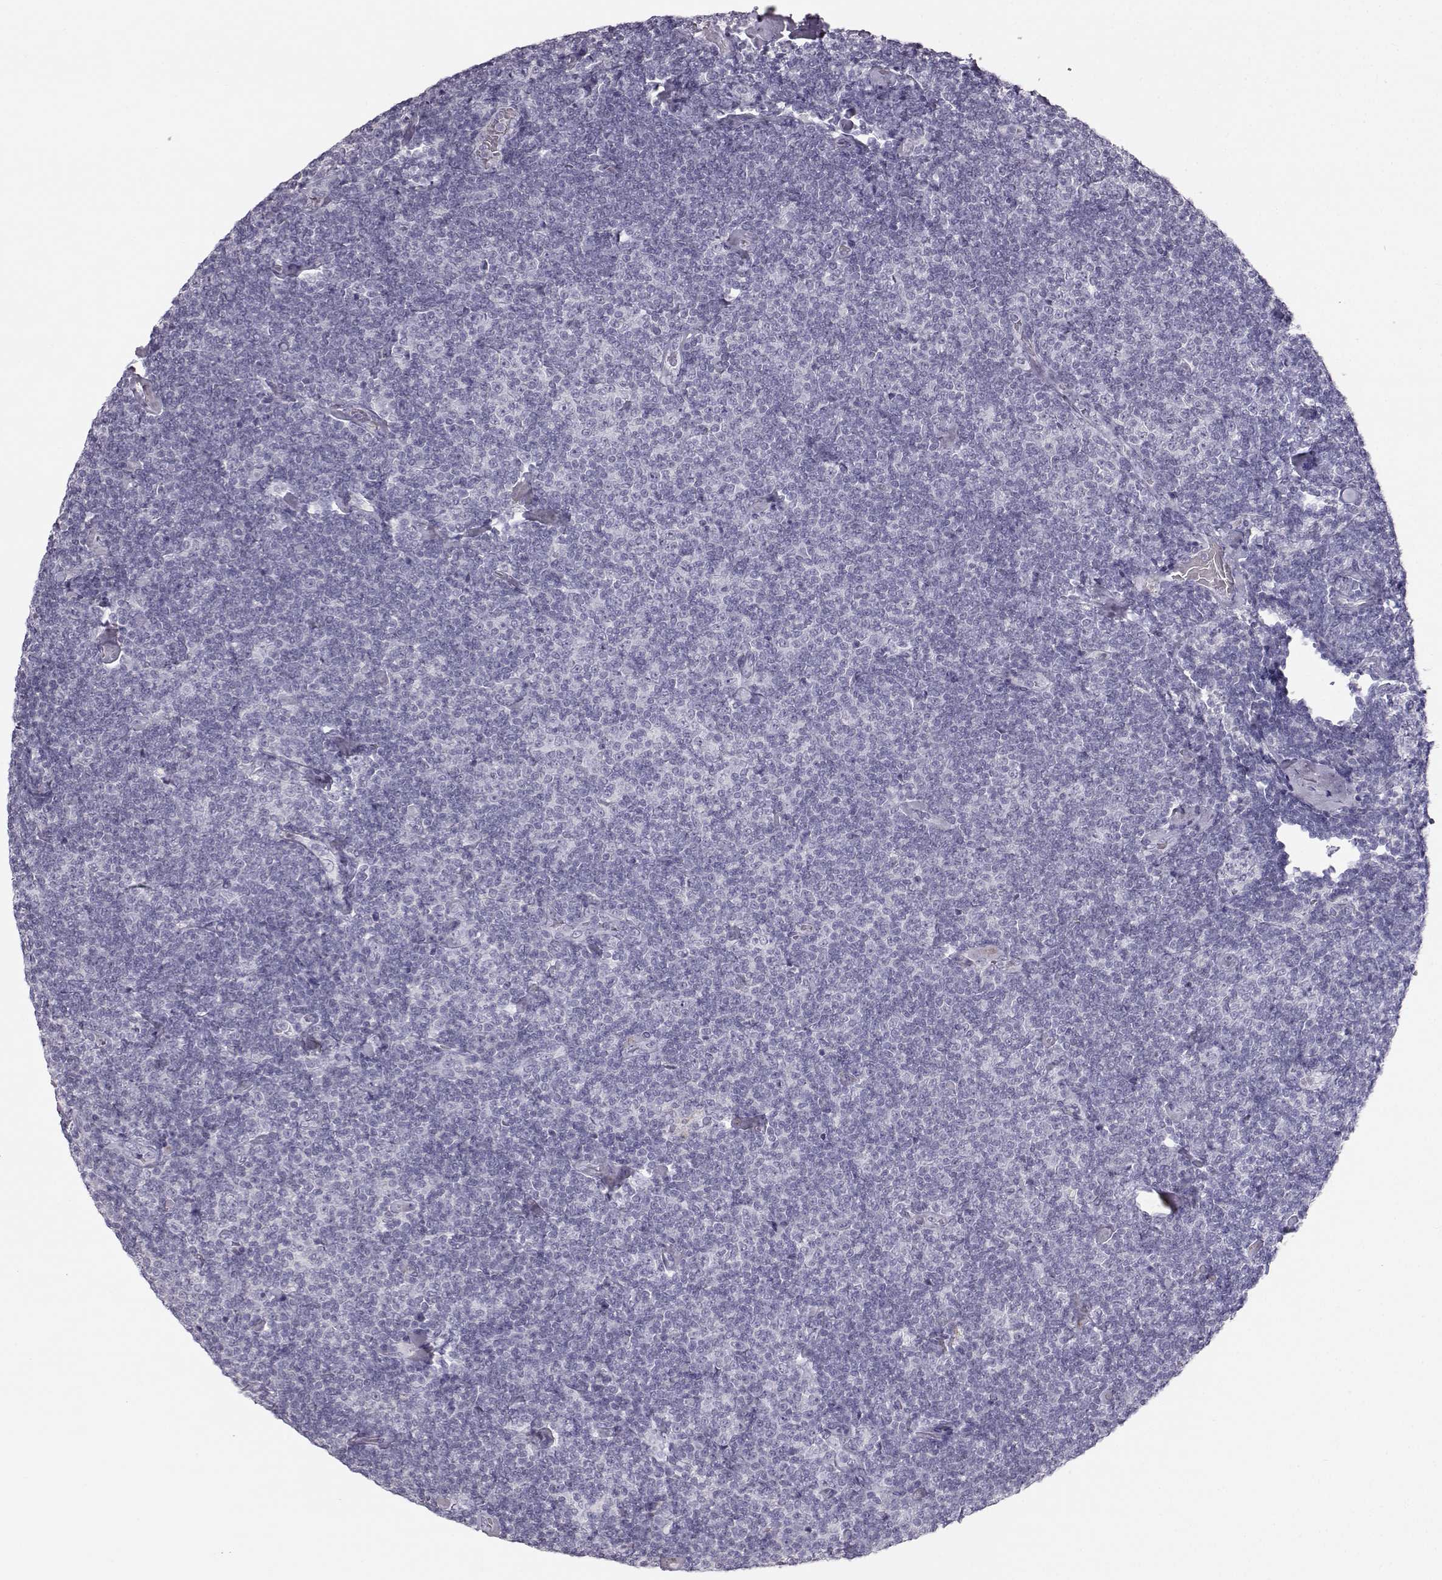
{"staining": {"intensity": "negative", "quantity": "none", "location": "none"}, "tissue": "lymphoma", "cell_type": "Tumor cells", "image_type": "cancer", "snomed": [{"axis": "morphology", "description": "Malignant lymphoma, non-Hodgkin's type, Low grade"}, {"axis": "topography", "description": "Lymph node"}], "caption": "Tumor cells are negative for protein expression in human low-grade malignant lymphoma, non-Hodgkin's type.", "gene": "KRTAP16-1", "patient": {"sex": "male", "age": 81}}